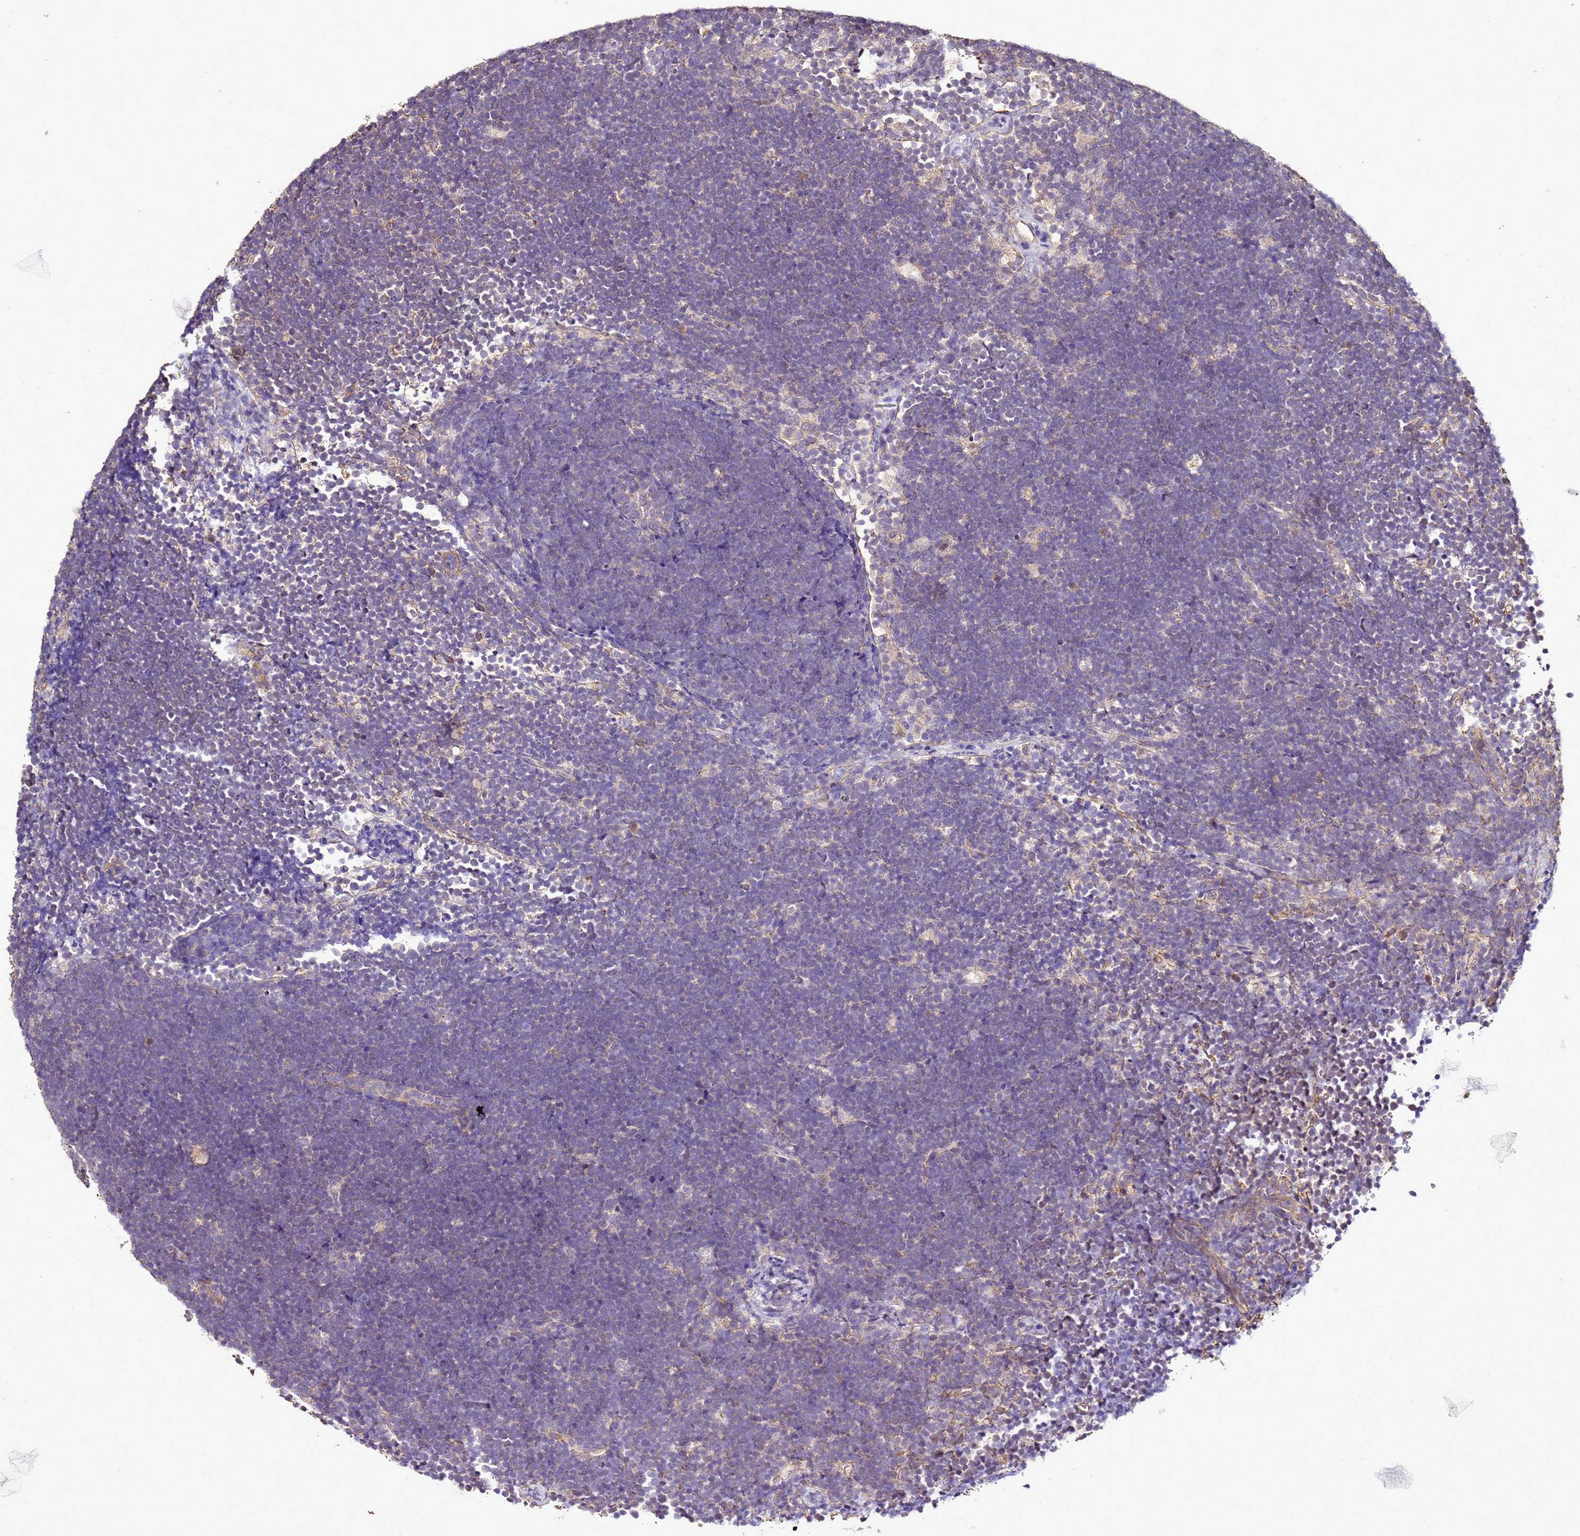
{"staining": {"intensity": "negative", "quantity": "none", "location": "none"}, "tissue": "lymphoma", "cell_type": "Tumor cells", "image_type": "cancer", "snomed": [{"axis": "morphology", "description": "Malignant lymphoma, non-Hodgkin's type, High grade"}, {"axis": "topography", "description": "Lymph node"}], "caption": "IHC micrograph of neoplastic tissue: human malignant lymphoma, non-Hodgkin's type (high-grade) stained with DAB (3,3'-diaminobenzidine) shows no significant protein expression in tumor cells.", "gene": "ENOPH1", "patient": {"sex": "male", "age": 13}}